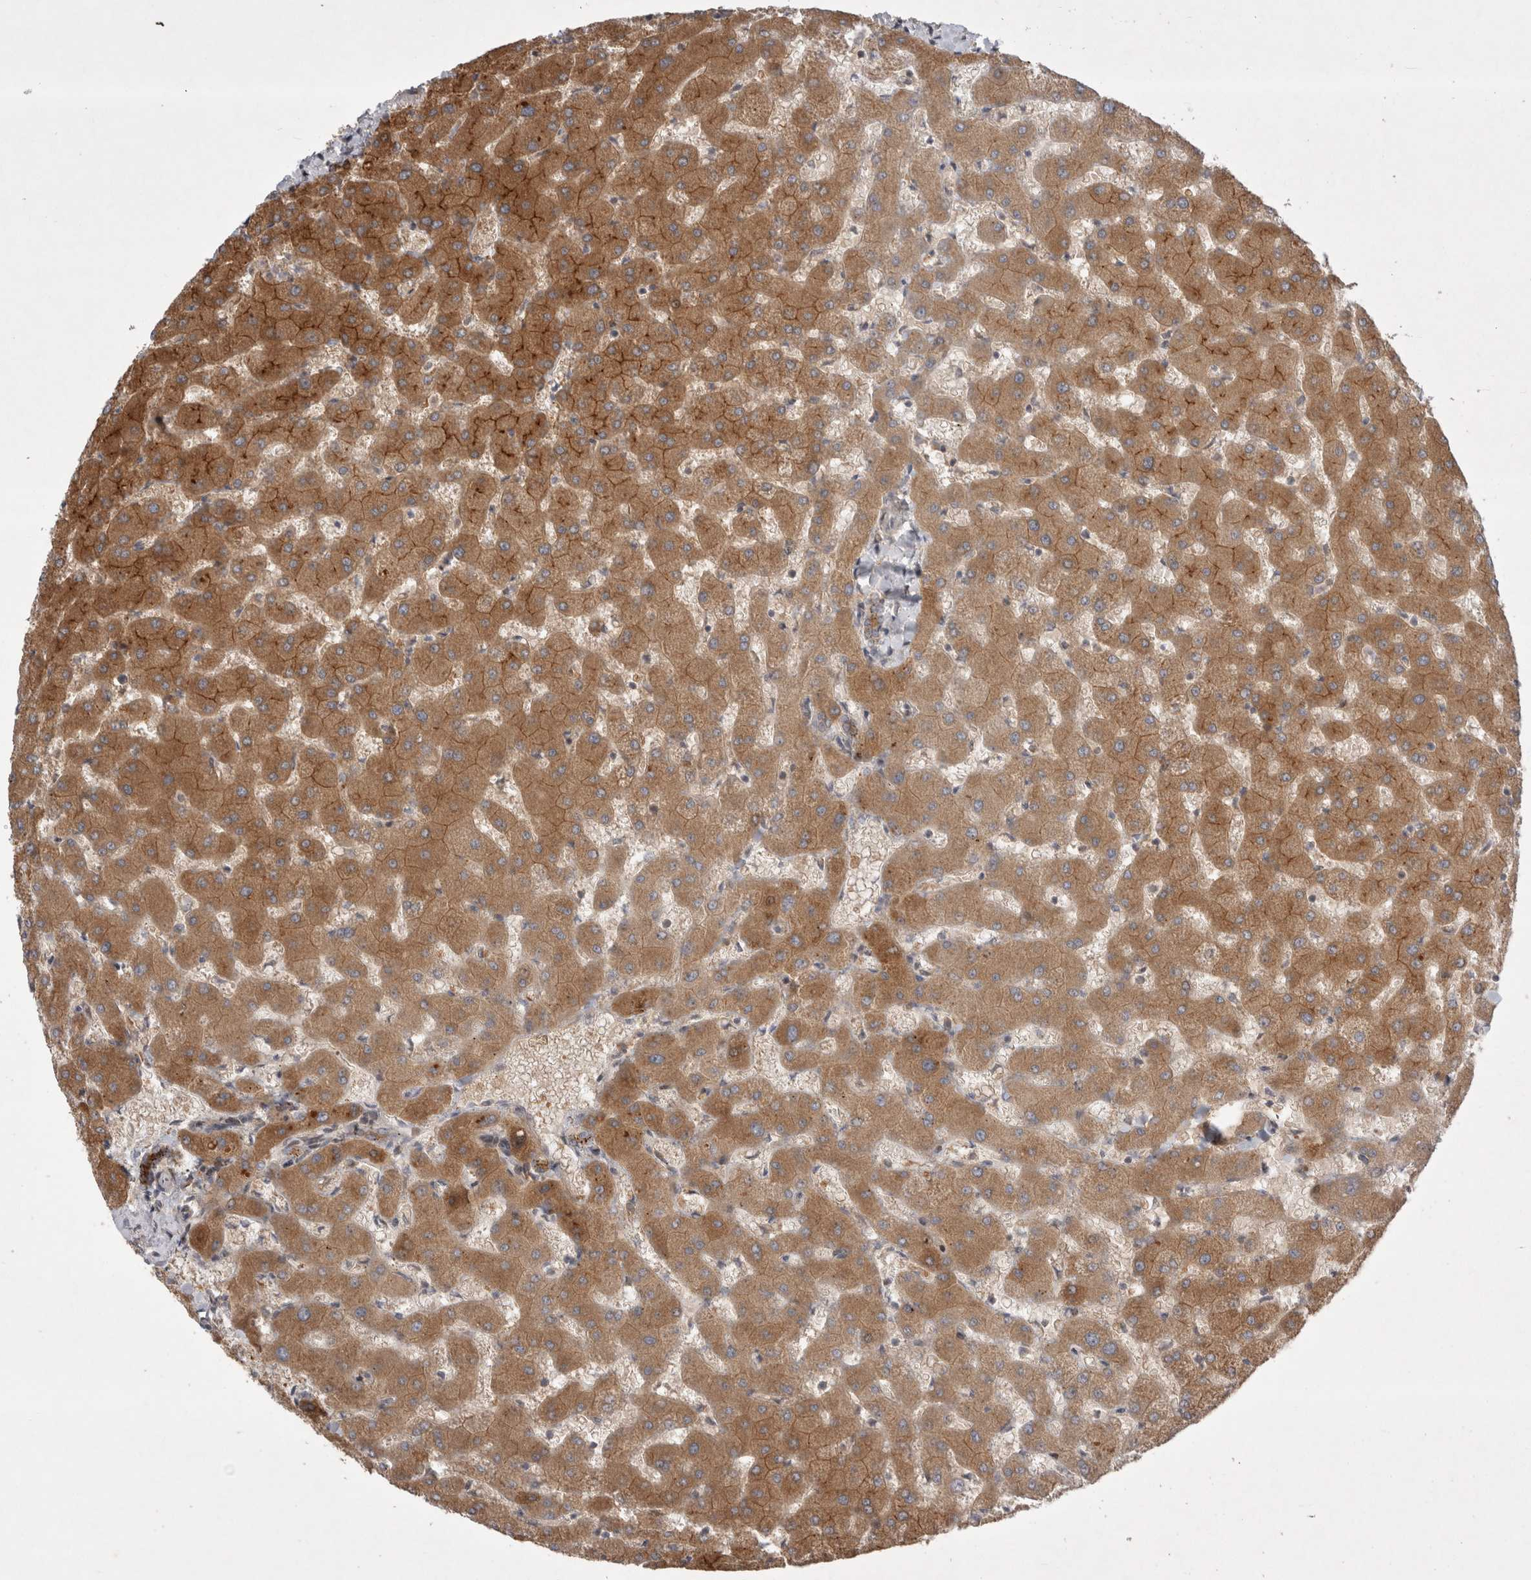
{"staining": {"intensity": "moderate", "quantity": "<25%", "location": "cytoplasmic/membranous"}, "tissue": "liver", "cell_type": "Cholangiocytes", "image_type": "normal", "snomed": [{"axis": "morphology", "description": "Normal tissue, NOS"}, {"axis": "topography", "description": "Liver"}], "caption": "An image of liver stained for a protein displays moderate cytoplasmic/membranous brown staining in cholangiocytes. Nuclei are stained in blue.", "gene": "PLEKHM1", "patient": {"sex": "female", "age": 63}}